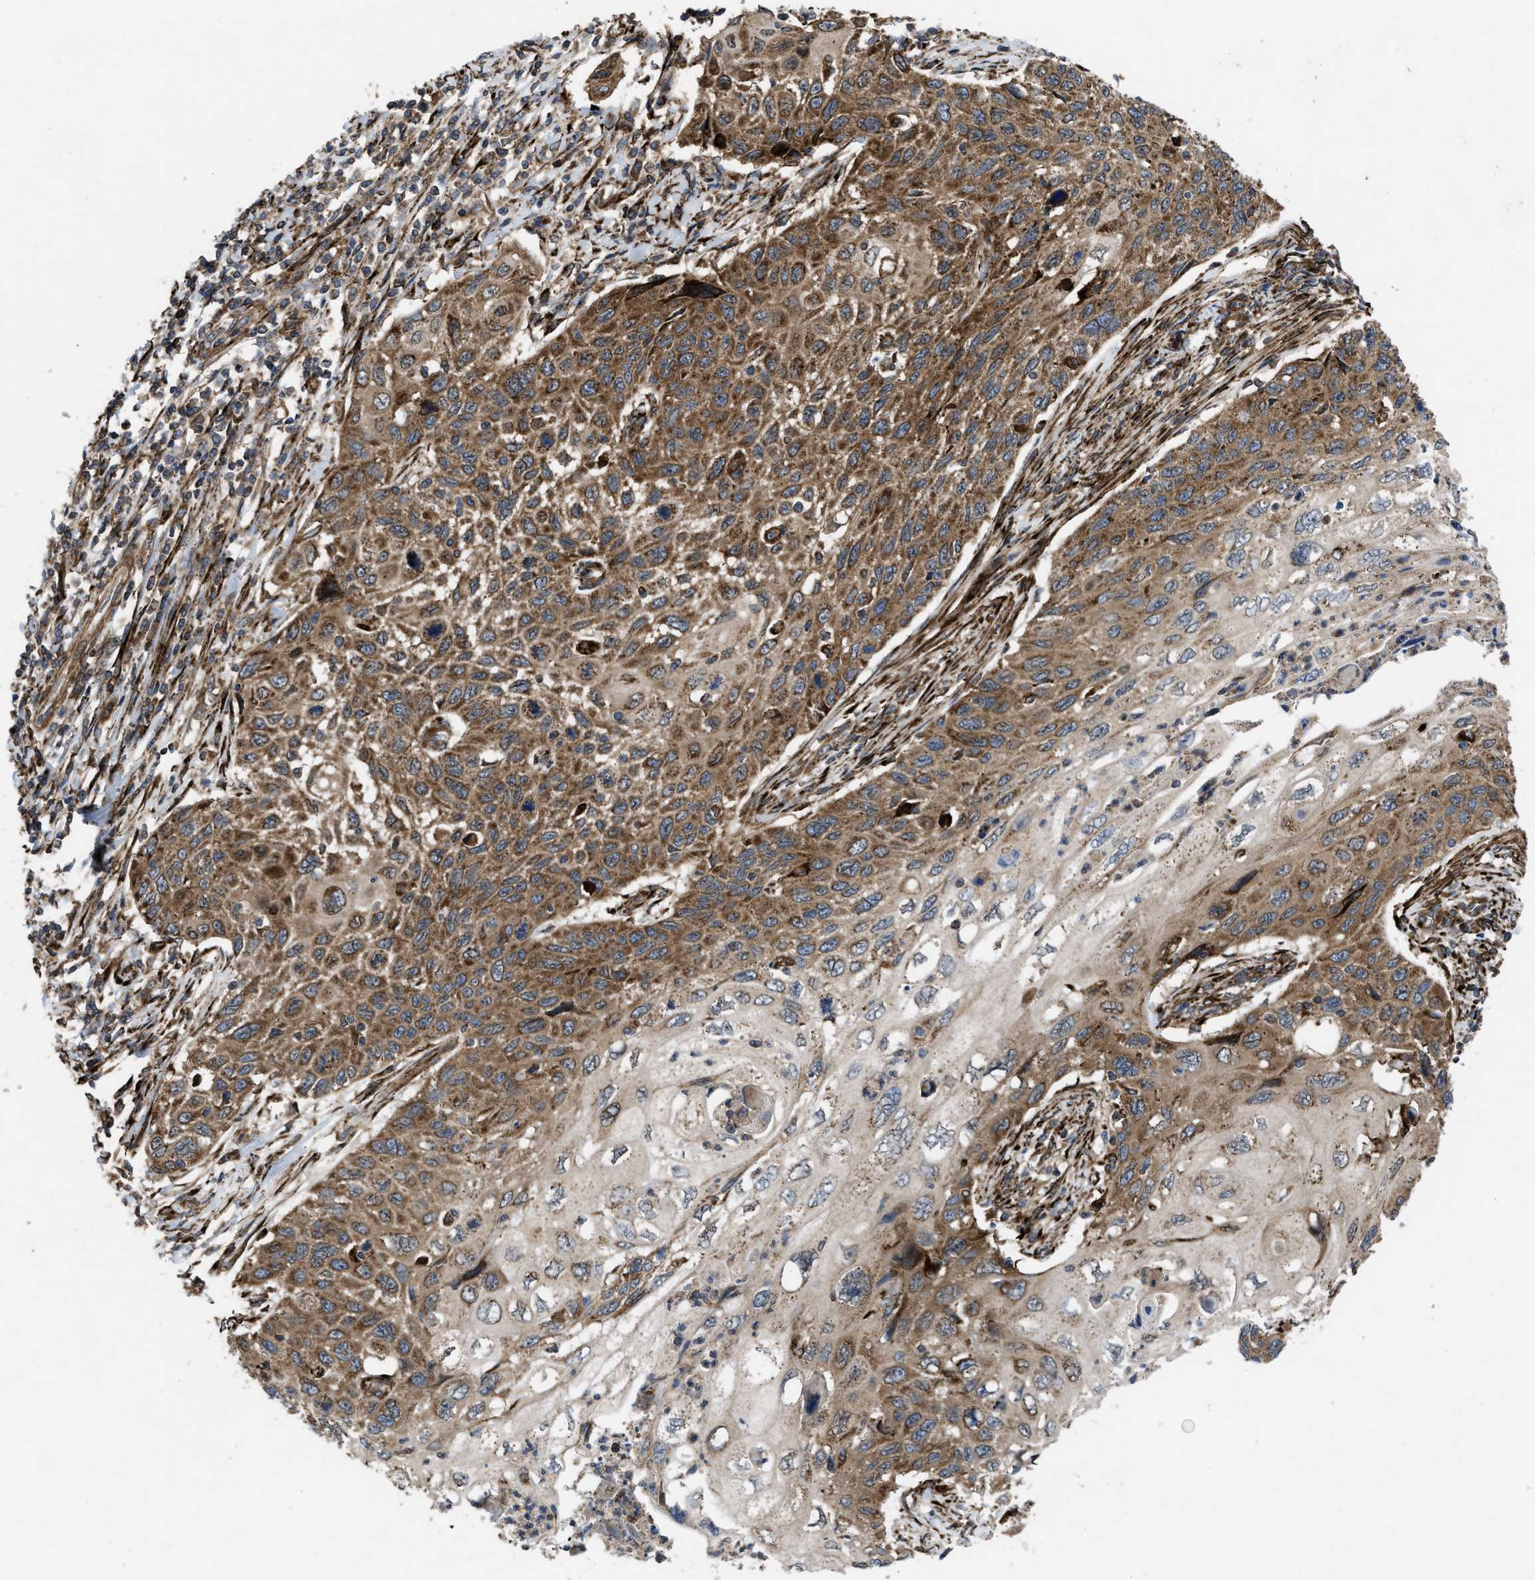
{"staining": {"intensity": "moderate", "quantity": ">75%", "location": "cytoplasmic/membranous"}, "tissue": "cervical cancer", "cell_type": "Tumor cells", "image_type": "cancer", "snomed": [{"axis": "morphology", "description": "Squamous cell carcinoma, NOS"}, {"axis": "topography", "description": "Cervix"}], "caption": "A brown stain highlights moderate cytoplasmic/membranous staining of a protein in cervical cancer (squamous cell carcinoma) tumor cells.", "gene": "PER3", "patient": {"sex": "female", "age": 70}}